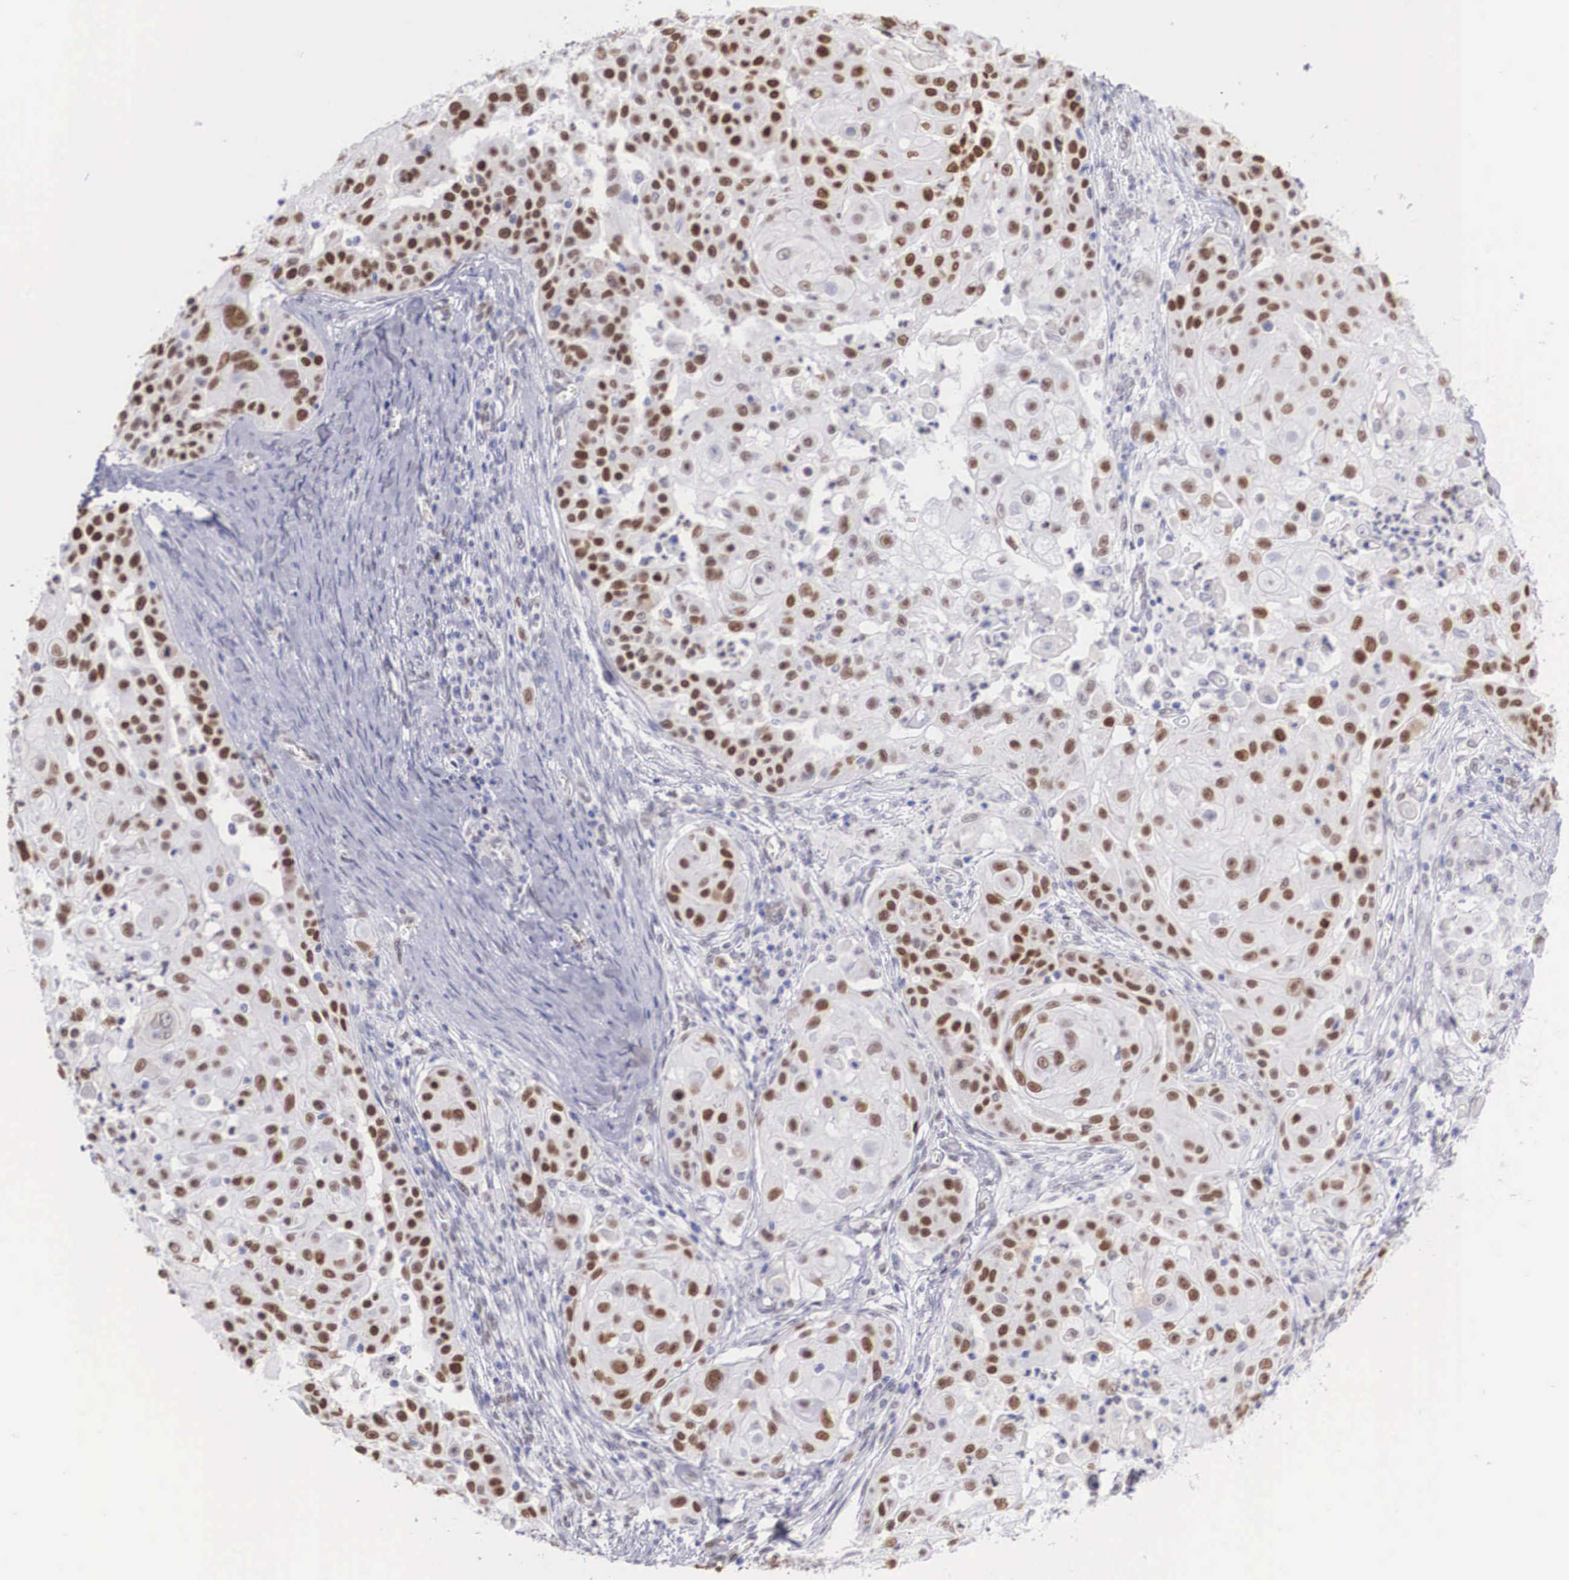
{"staining": {"intensity": "strong", "quantity": "25%-75%", "location": "nuclear"}, "tissue": "skin cancer", "cell_type": "Tumor cells", "image_type": "cancer", "snomed": [{"axis": "morphology", "description": "Squamous cell carcinoma, NOS"}, {"axis": "topography", "description": "Skin"}], "caption": "IHC staining of skin squamous cell carcinoma, which shows high levels of strong nuclear staining in about 25%-75% of tumor cells indicating strong nuclear protein expression. The staining was performed using DAB (3,3'-diaminobenzidine) (brown) for protein detection and nuclei were counterstained in hematoxylin (blue).", "gene": "HMGN5", "patient": {"sex": "female", "age": 57}}